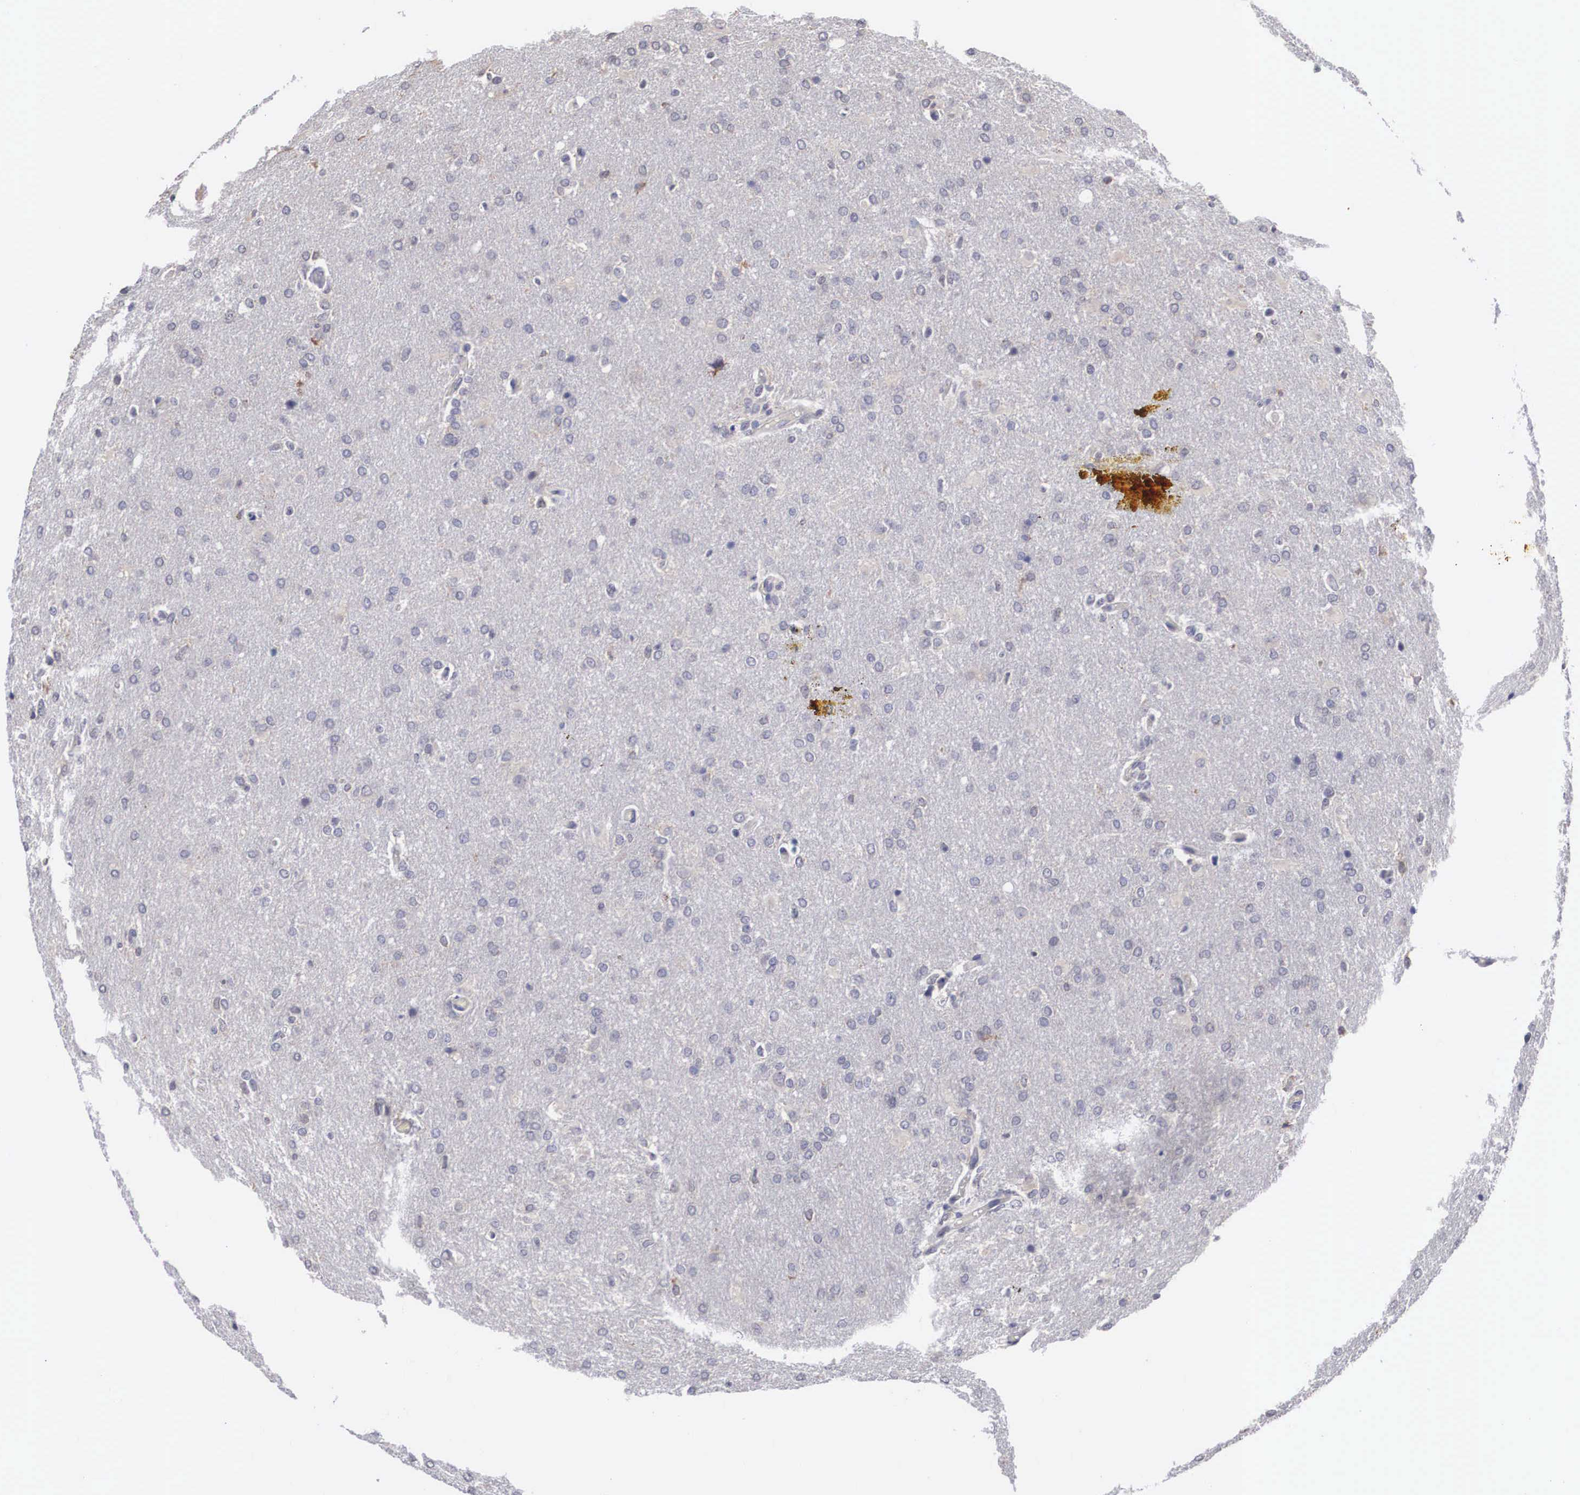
{"staining": {"intensity": "negative", "quantity": "none", "location": "none"}, "tissue": "glioma", "cell_type": "Tumor cells", "image_type": "cancer", "snomed": [{"axis": "morphology", "description": "Glioma, malignant, High grade"}, {"axis": "topography", "description": "Brain"}], "caption": "IHC of human high-grade glioma (malignant) shows no positivity in tumor cells.", "gene": "HMOX1", "patient": {"sex": "male", "age": 68}}